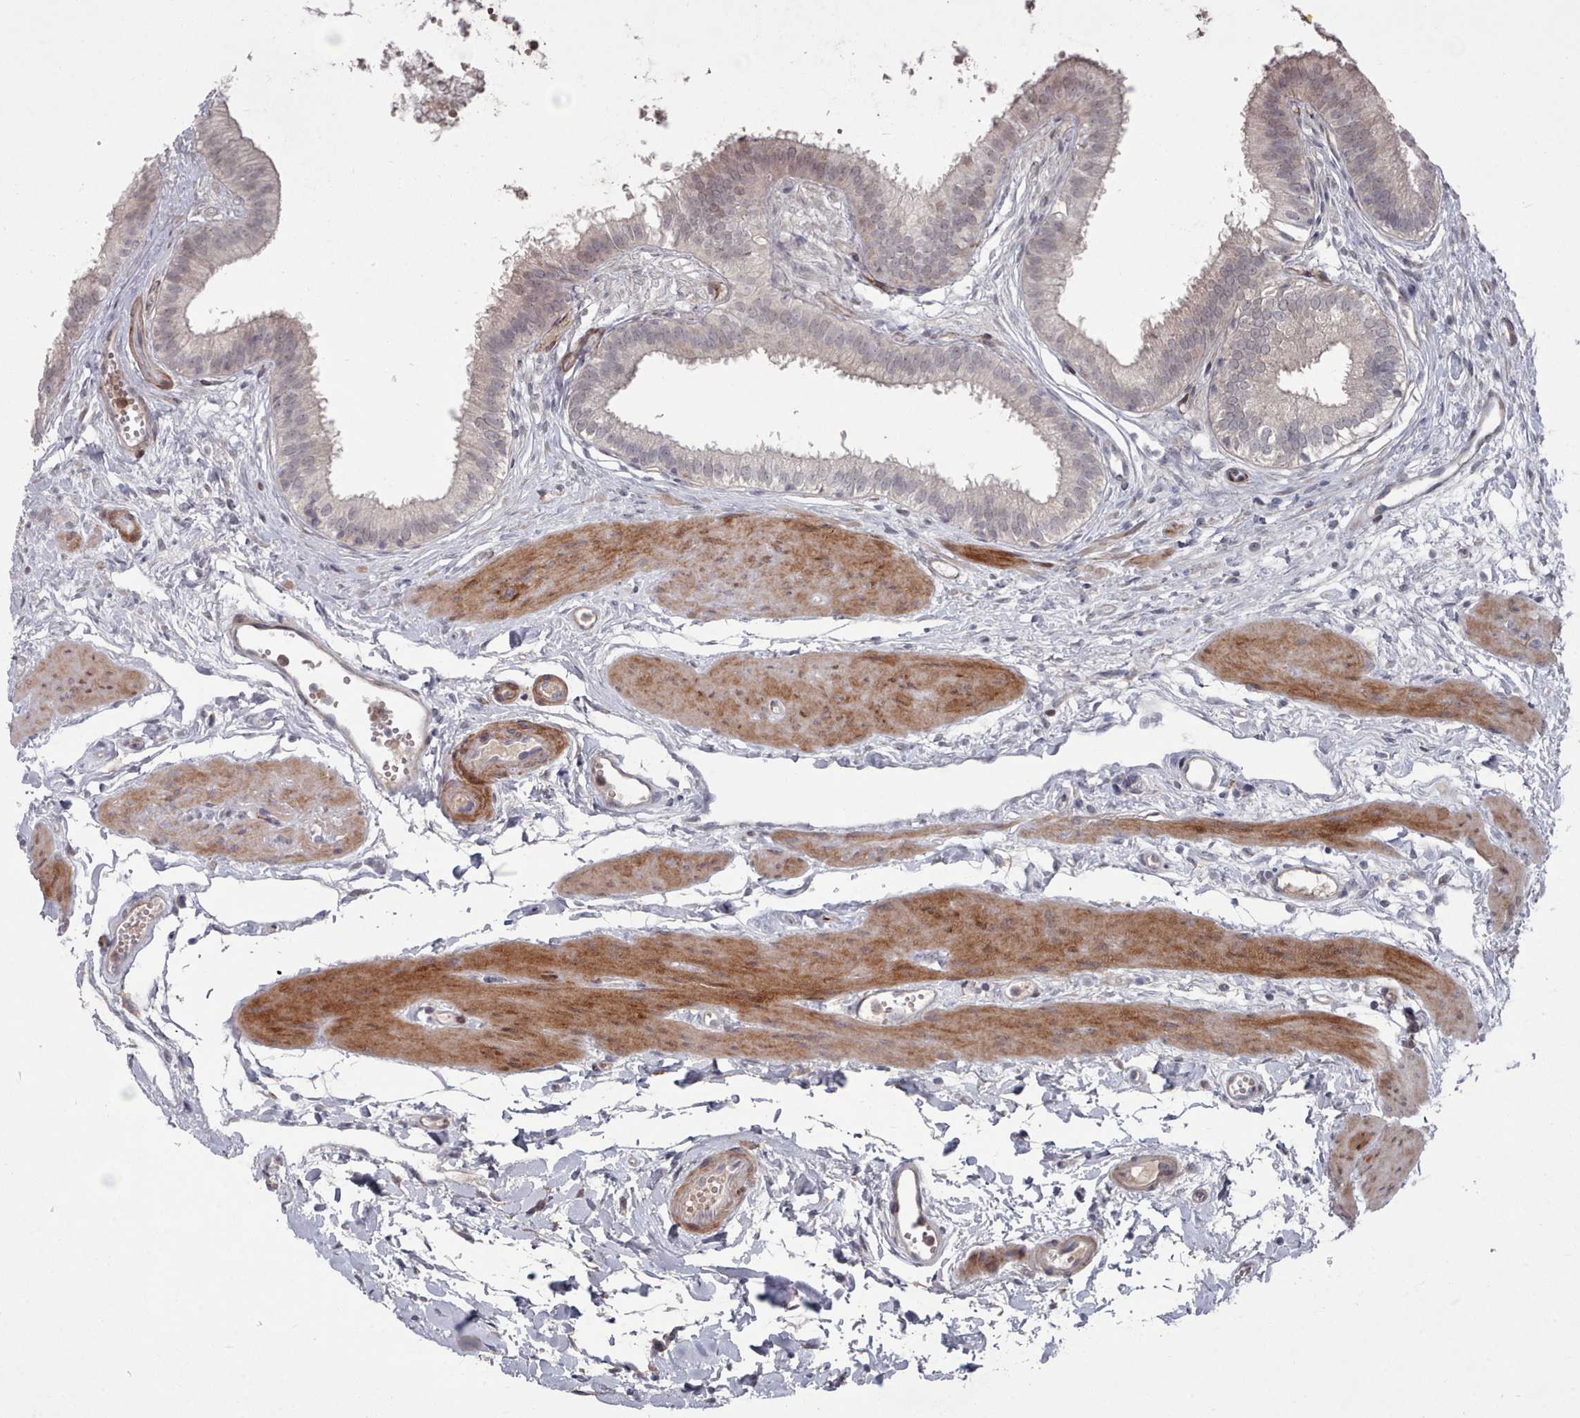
{"staining": {"intensity": "weak", "quantity": "<25%", "location": "cytoplasmic/membranous,nuclear"}, "tissue": "gallbladder", "cell_type": "Glandular cells", "image_type": "normal", "snomed": [{"axis": "morphology", "description": "Normal tissue, NOS"}, {"axis": "topography", "description": "Gallbladder"}], "caption": "Immunohistochemical staining of unremarkable gallbladder demonstrates no significant staining in glandular cells.", "gene": "COL8A2", "patient": {"sex": "female", "age": 54}}